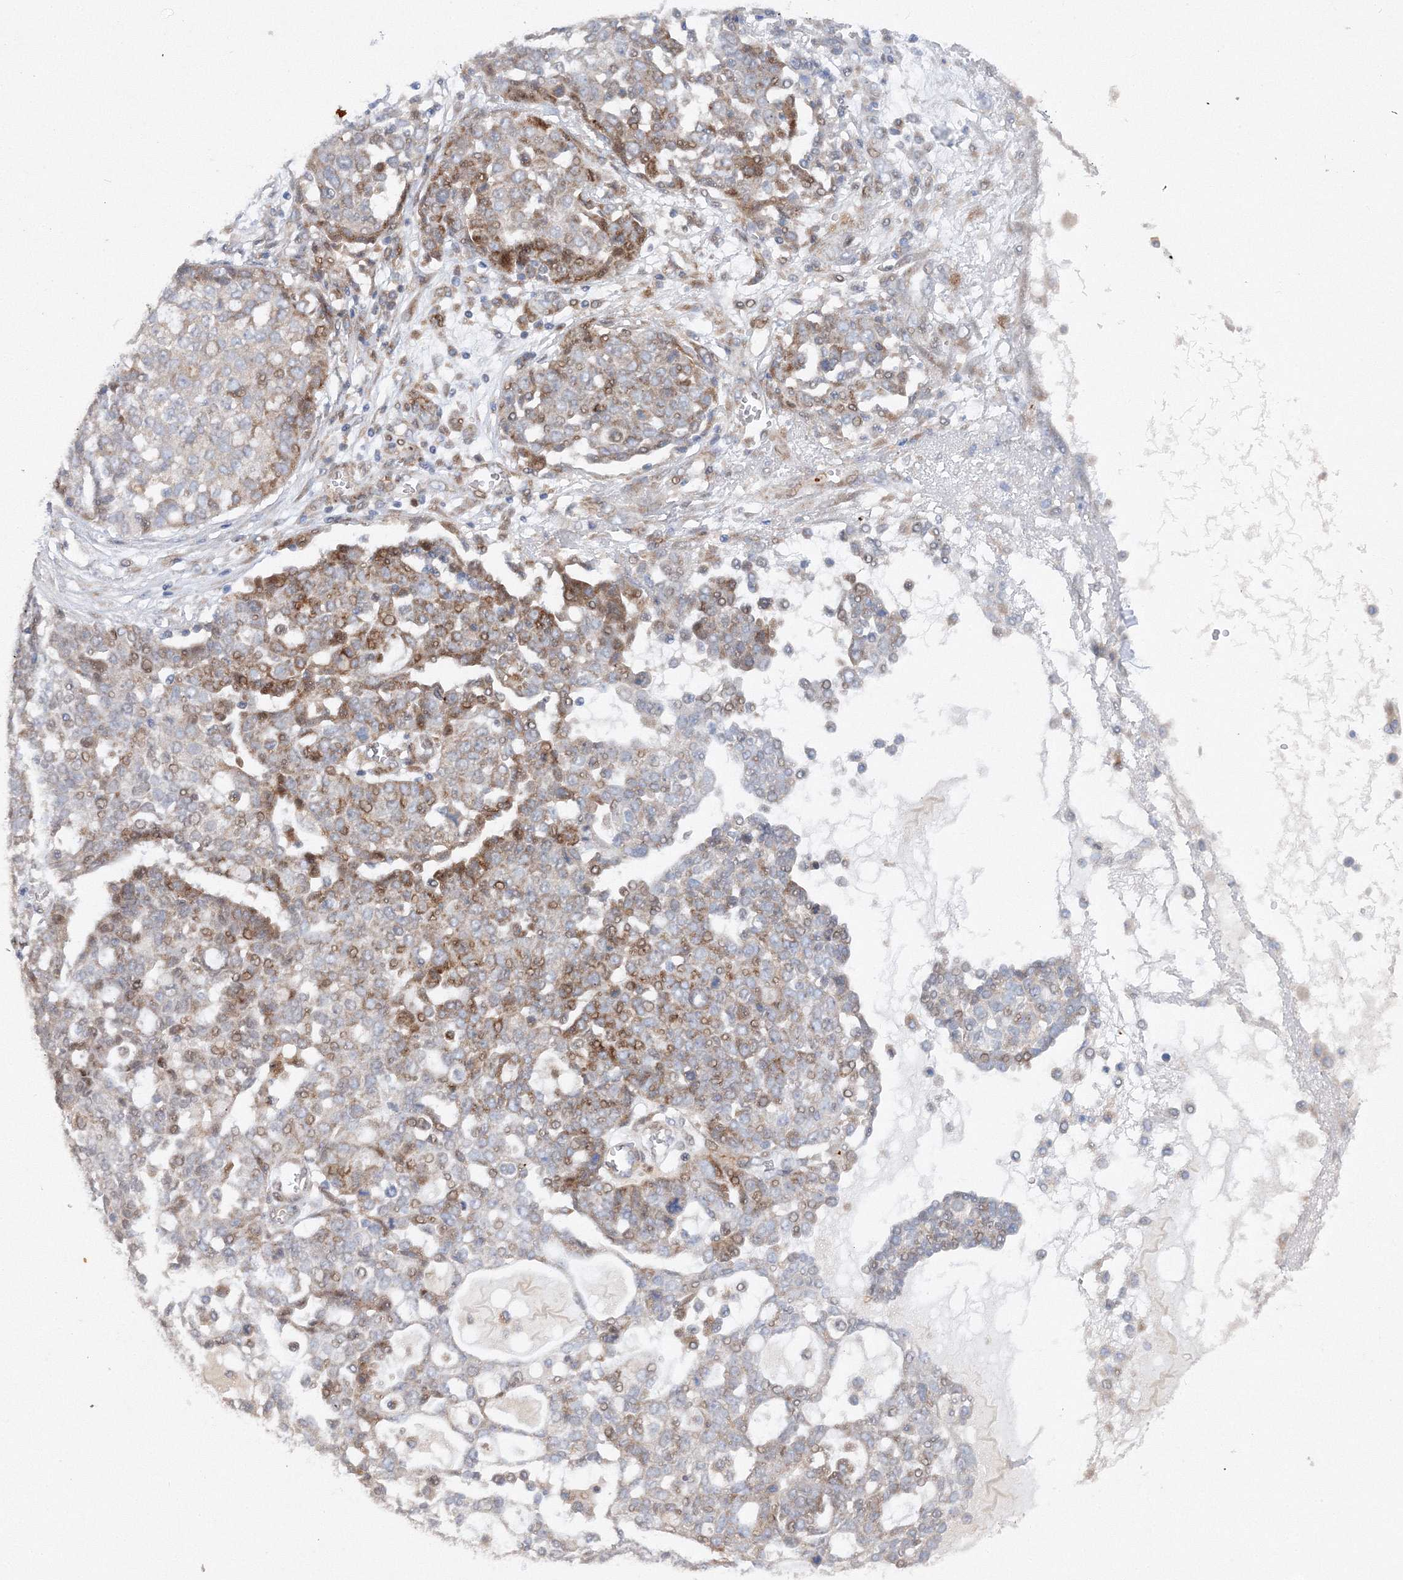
{"staining": {"intensity": "moderate", "quantity": "<25%", "location": "cytoplasmic/membranous,nuclear"}, "tissue": "ovarian cancer", "cell_type": "Tumor cells", "image_type": "cancer", "snomed": [{"axis": "morphology", "description": "Cystadenocarcinoma, serous, NOS"}, {"axis": "topography", "description": "Soft tissue"}, {"axis": "topography", "description": "Ovary"}], "caption": "High-magnification brightfield microscopy of ovarian serous cystadenocarcinoma stained with DAB (3,3'-diaminobenzidine) (brown) and counterstained with hematoxylin (blue). tumor cells exhibit moderate cytoplasmic/membranous and nuclear staining is seen in about<25% of cells.", "gene": "SLC36A1", "patient": {"sex": "female", "age": 57}}